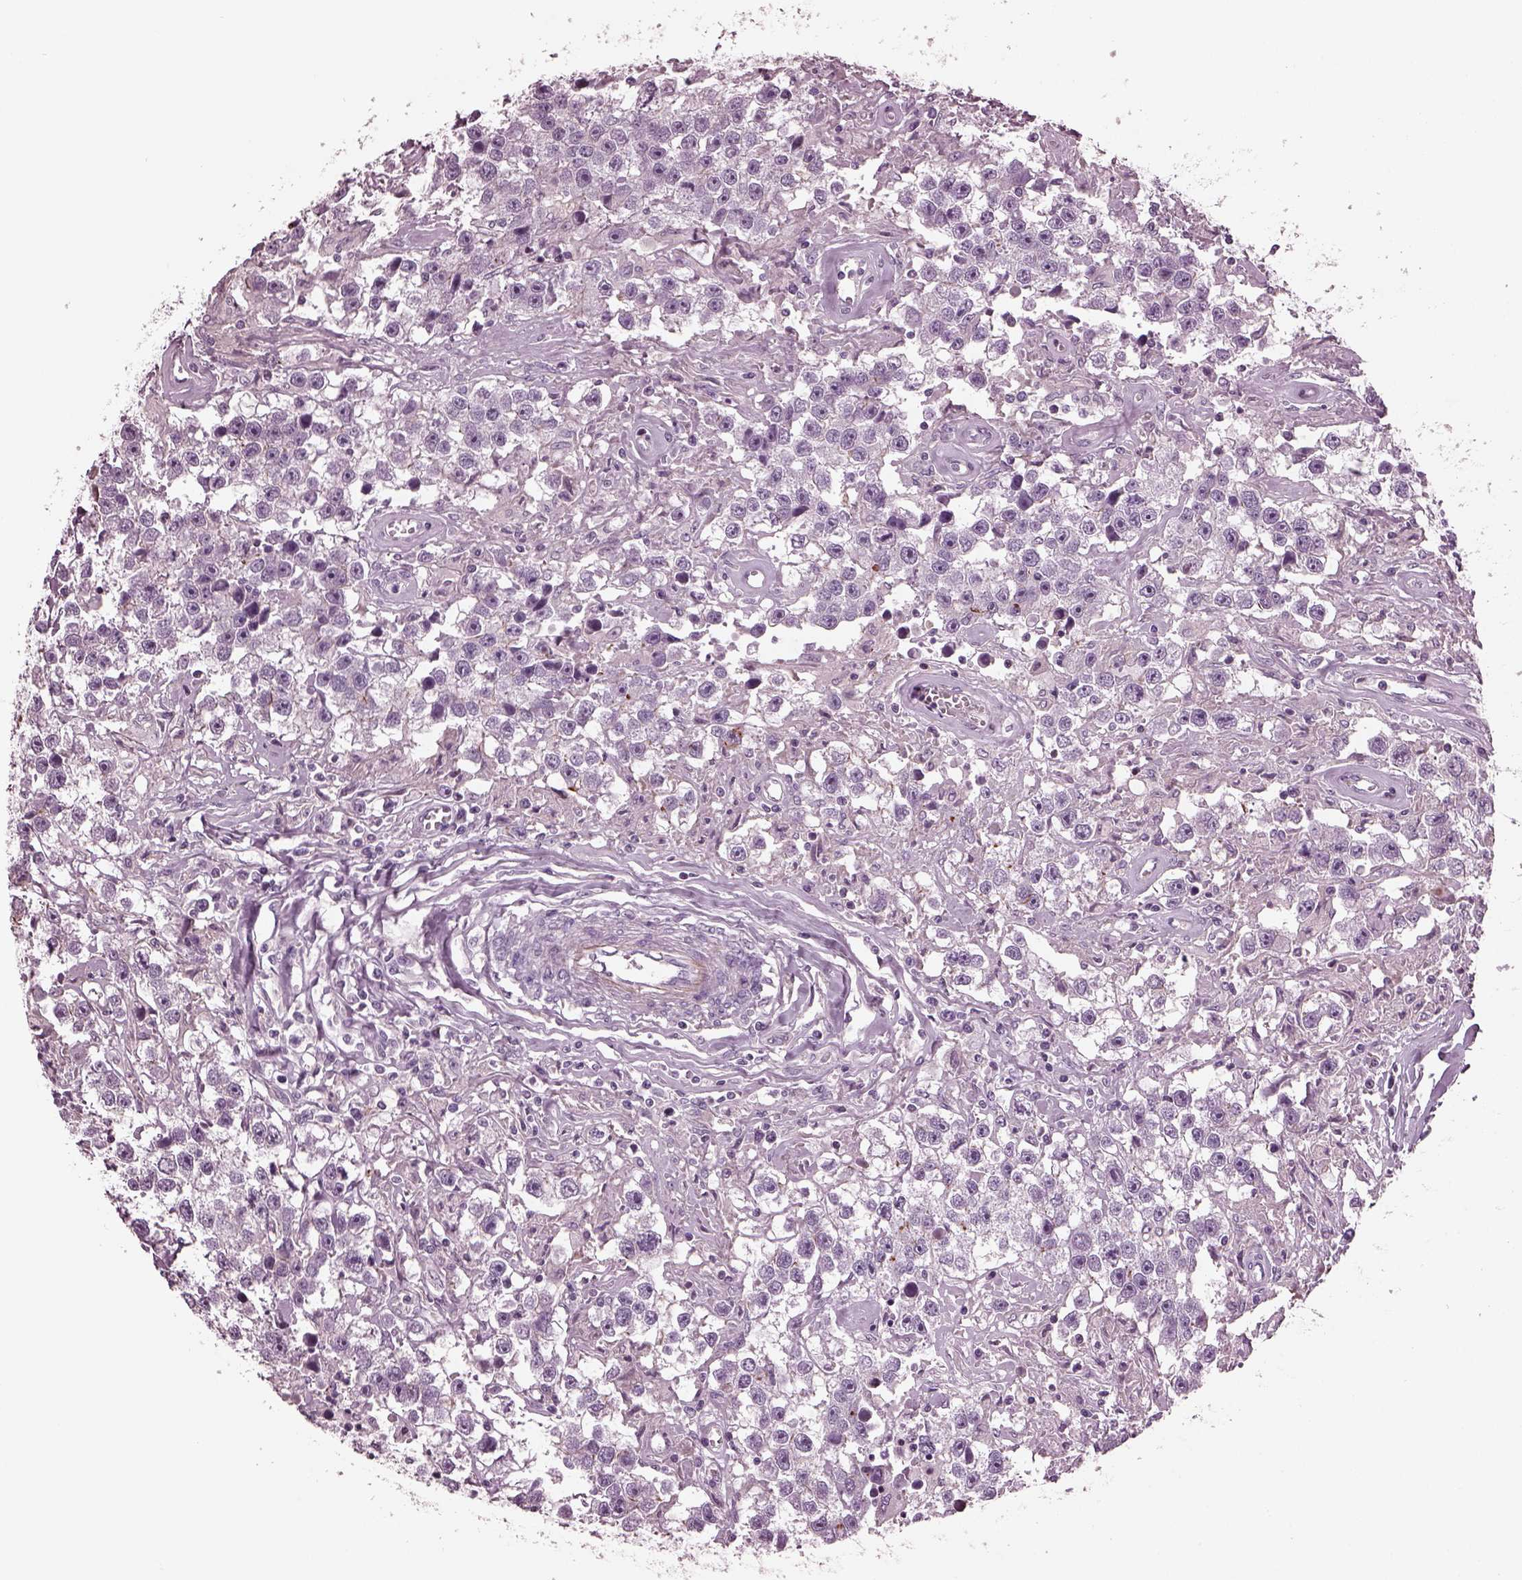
{"staining": {"intensity": "negative", "quantity": "none", "location": "none"}, "tissue": "testis cancer", "cell_type": "Tumor cells", "image_type": "cancer", "snomed": [{"axis": "morphology", "description": "Seminoma, NOS"}, {"axis": "topography", "description": "Testis"}], "caption": "Human testis seminoma stained for a protein using IHC displays no positivity in tumor cells.", "gene": "GDF11", "patient": {"sex": "male", "age": 43}}